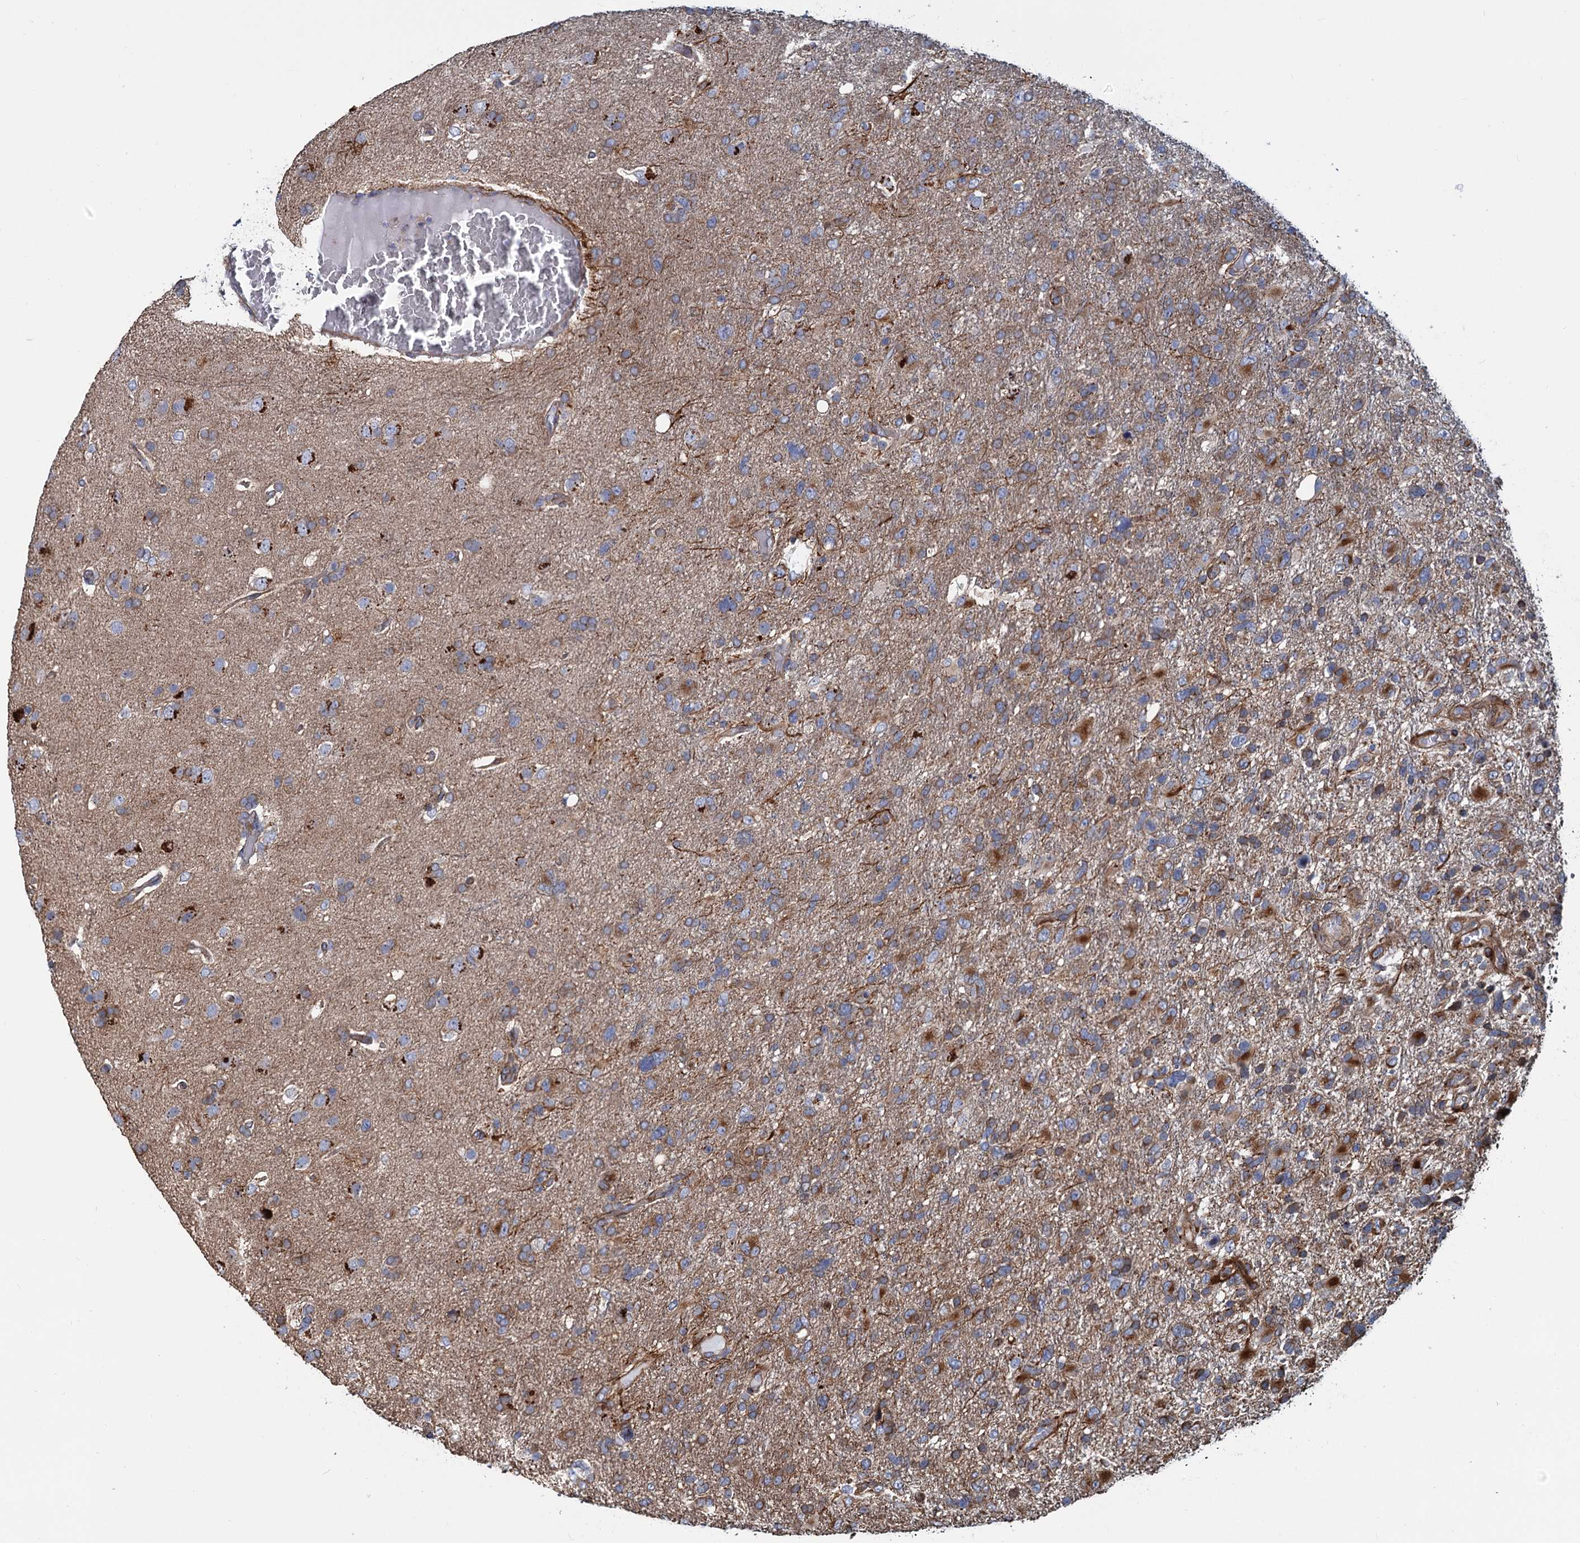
{"staining": {"intensity": "moderate", "quantity": "25%-75%", "location": "cytoplasmic/membranous"}, "tissue": "glioma", "cell_type": "Tumor cells", "image_type": "cancer", "snomed": [{"axis": "morphology", "description": "Glioma, malignant, High grade"}, {"axis": "topography", "description": "Brain"}], "caption": "A photomicrograph of human glioma stained for a protein reveals moderate cytoplasmic/membranous brown staining in tumor cells.", "gene": "PSEN1", "patient": {"sex": "male", "age": 61}}